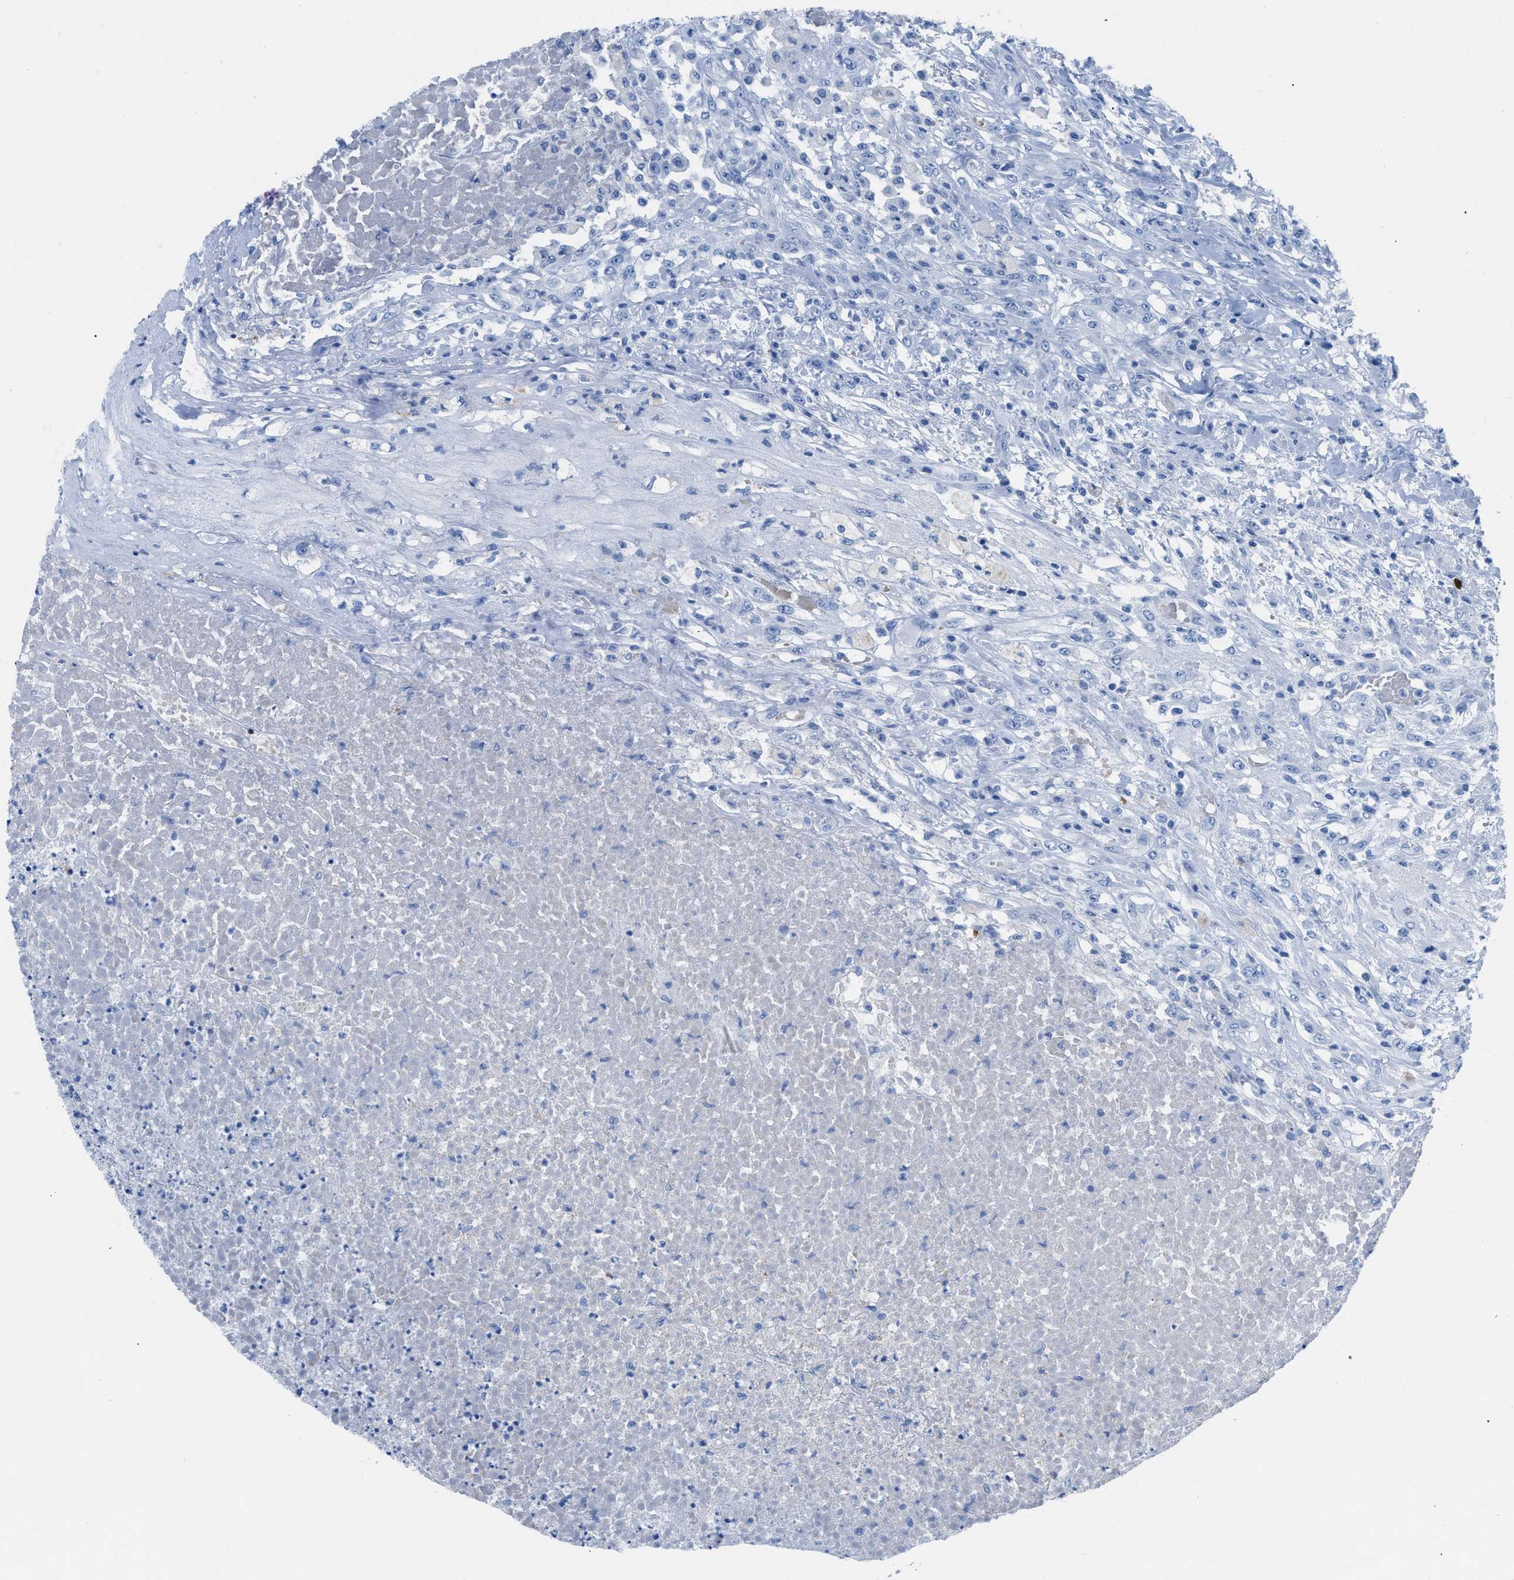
{"staining": {"intensity": "negative", "quantity": "none", "location": "none"}, "tissue": "testis cancer", "cell_type": "Tumor cells", "image_type": "cancer", "snomed": [{"axis": "morphology", "description": "Seminoma, NOS"}, {"axis": "topography", "description": "Testis"}], "caption": "This is an immunohistochemistry micrograph of testis cancer. There is no expression in tumor cells.", "gene": "TCL1A", "patient": {"sex": "male", "age": 59}}